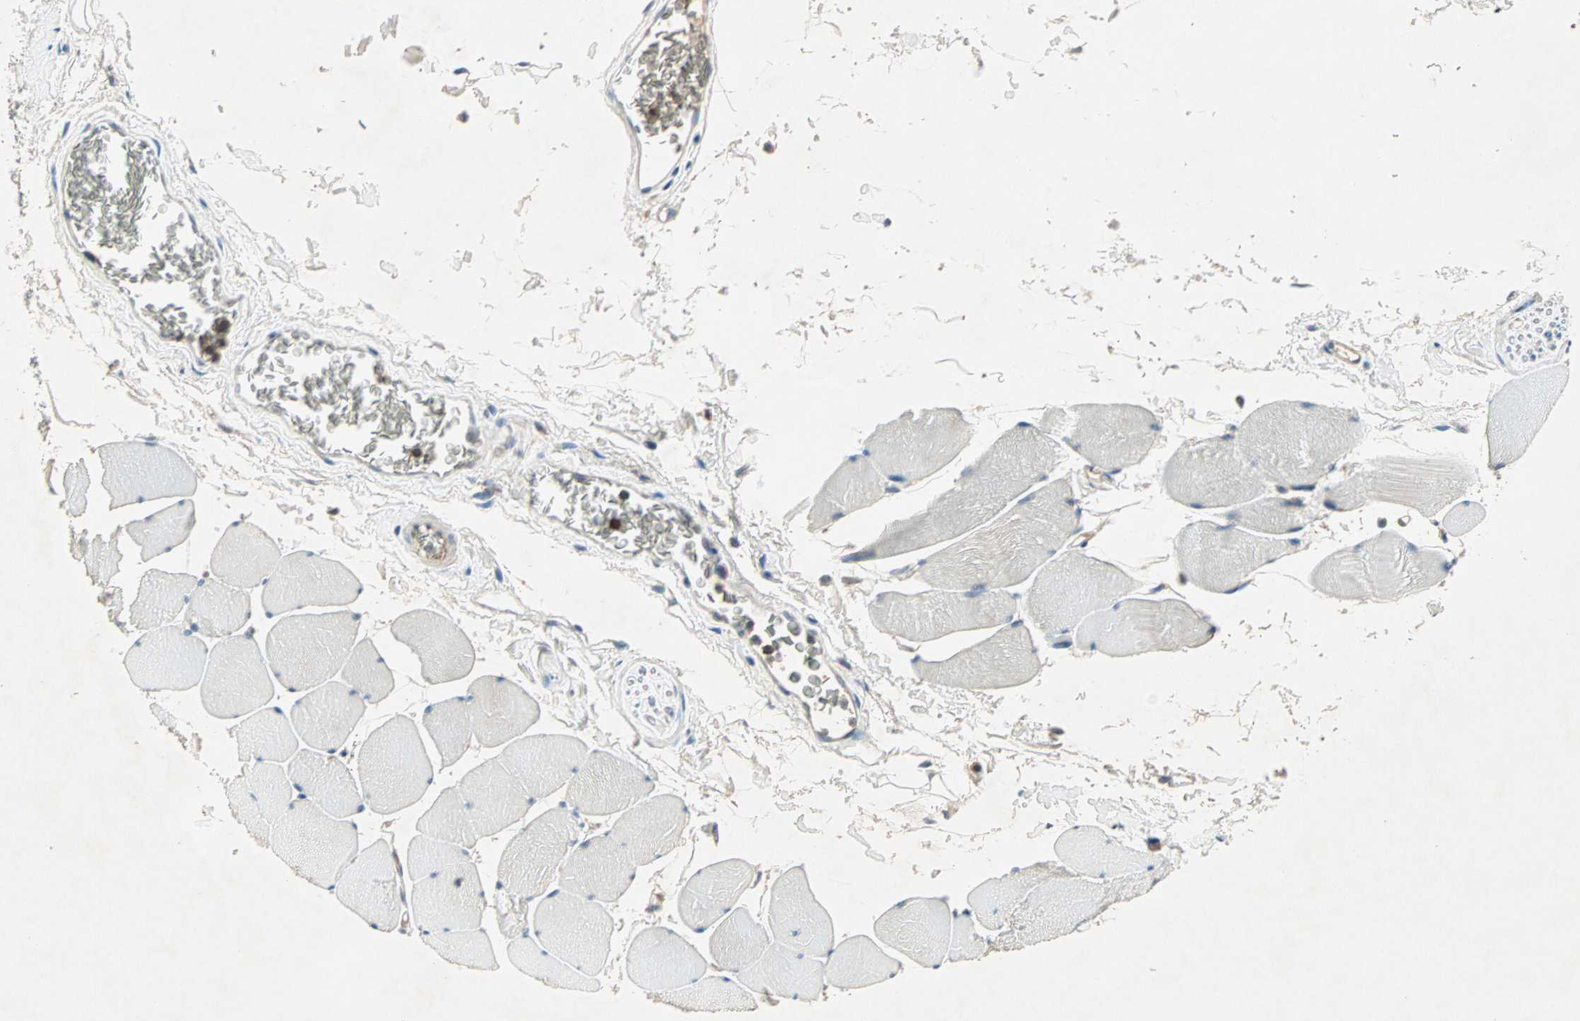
{"staining": {"intensity": "weak", "quantity": "25%-75%", "location": "cytoplasmic/membranous"}, "tissue": "skeletal muscle", "cell_type": "Myocytes", "image_type": "normal", "snomed": [{"axis": "morphology", "description": "Normal tissue, NOS"}, {"axis": "topography", "description": "Skeletal muscle"}], "caption": "Protein staining exhibits weak cytoplasmic/membranous positivity in approximately 25%-75% of myocytes in normal skeletal muscle. (DAB (3,3'-diaminobenzidine) IHC, brown staining for protein, blue staining for nuclei).", "gene": "TEC", "patient": {"sex": "male", "age": 62}}